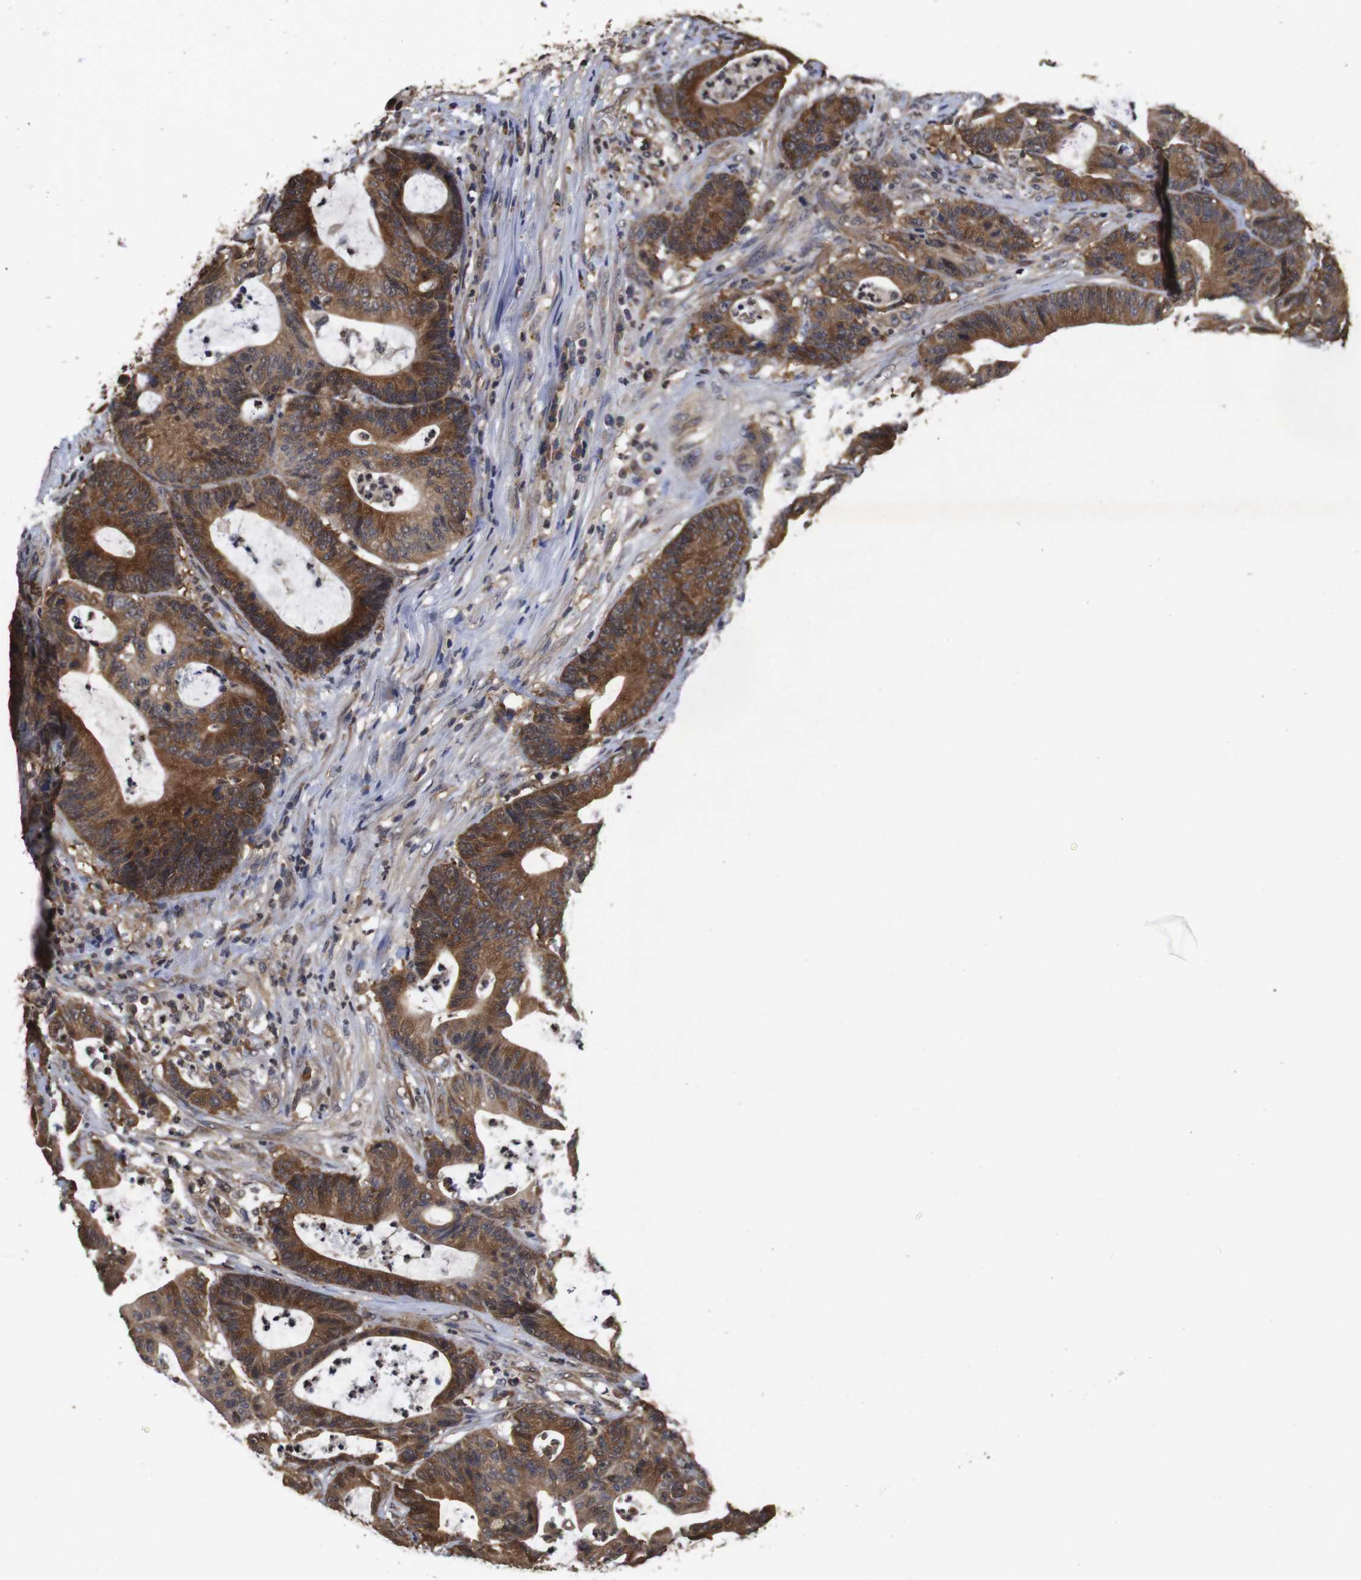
{"staining": {"intensity": "moderate", "quantity": ">75%", "location": "cytoplasmic/membranous"}, "tissue": "colorectal cancer", "cell_type": "Tumor cells", "image_type": "cancer", "snomed": [{"axis": "morphology", "description": "Adenocarcinoma, NOS"}, {"axis": "topography", "description": "Colon"}], "caption": "Human colorectal cancer (adenocarcinoma) stained for a protein (brown) demonstrates moderate cytoplasmic/membranous positive staining in about >75% of tumor cells.", "gene": "SUMO3", "patient": {"sex": "female", "age": 84}}